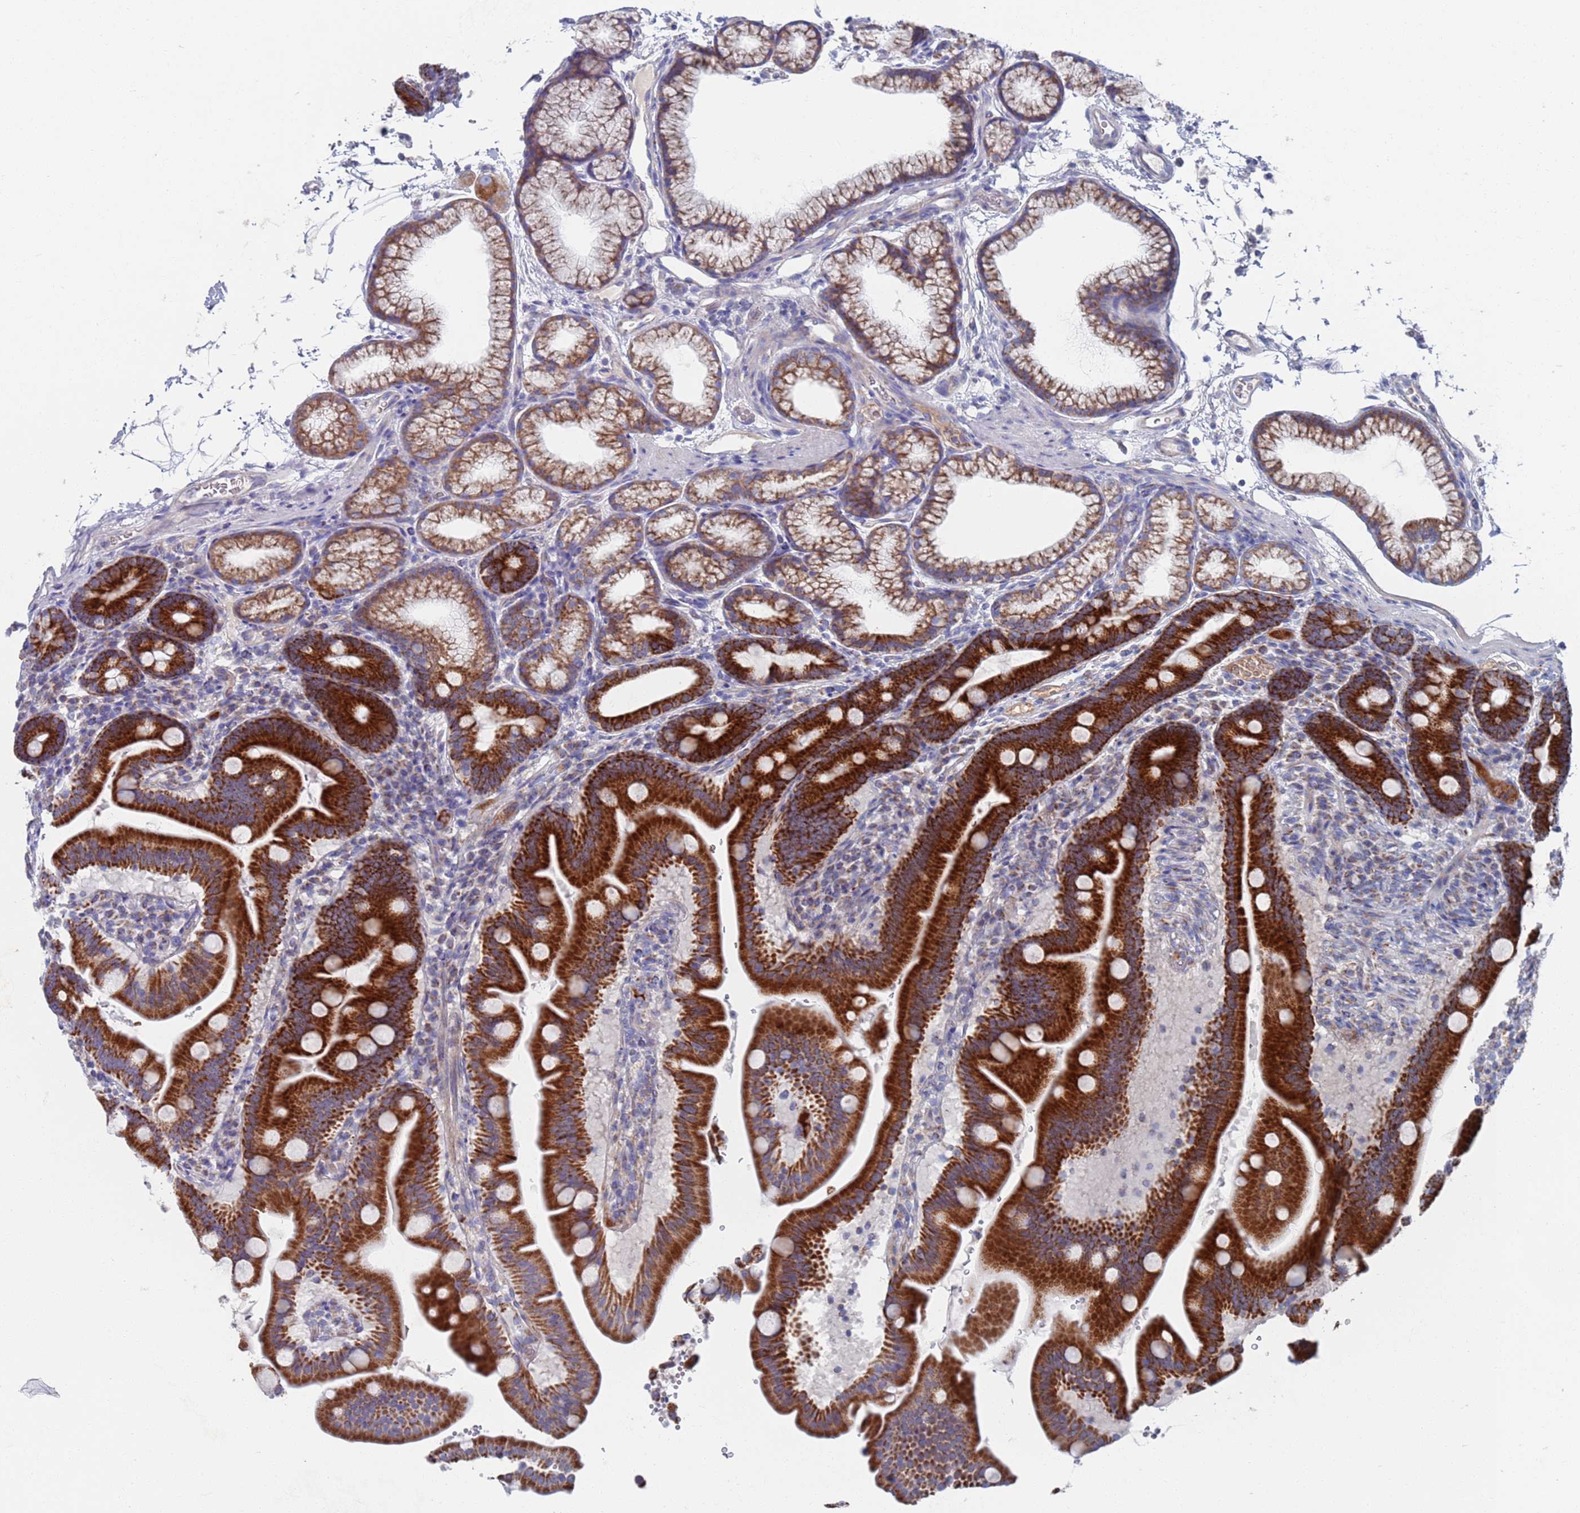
{"staining": {"intensity": "strong", "quantity": ">75%", "location": "cytoplasmic/membranous"}, "tissue": "duodenum", "cell_type": "Glandular cells", "image_type": "normal", "snomed": [{"axis": "morphology", "description": "Normal tissue, NOS"}, {"axis": "topography", "description": "Duodenum"}], "caption": "Strong cytoplasmic/membranous staining for a protein is identified in approximately >75% of glandular cells of unremarkable duodenum using immunohistochemistry (IHC).", "gene": "MRPL22", "patient": {"sex": "male", "age": 54}}